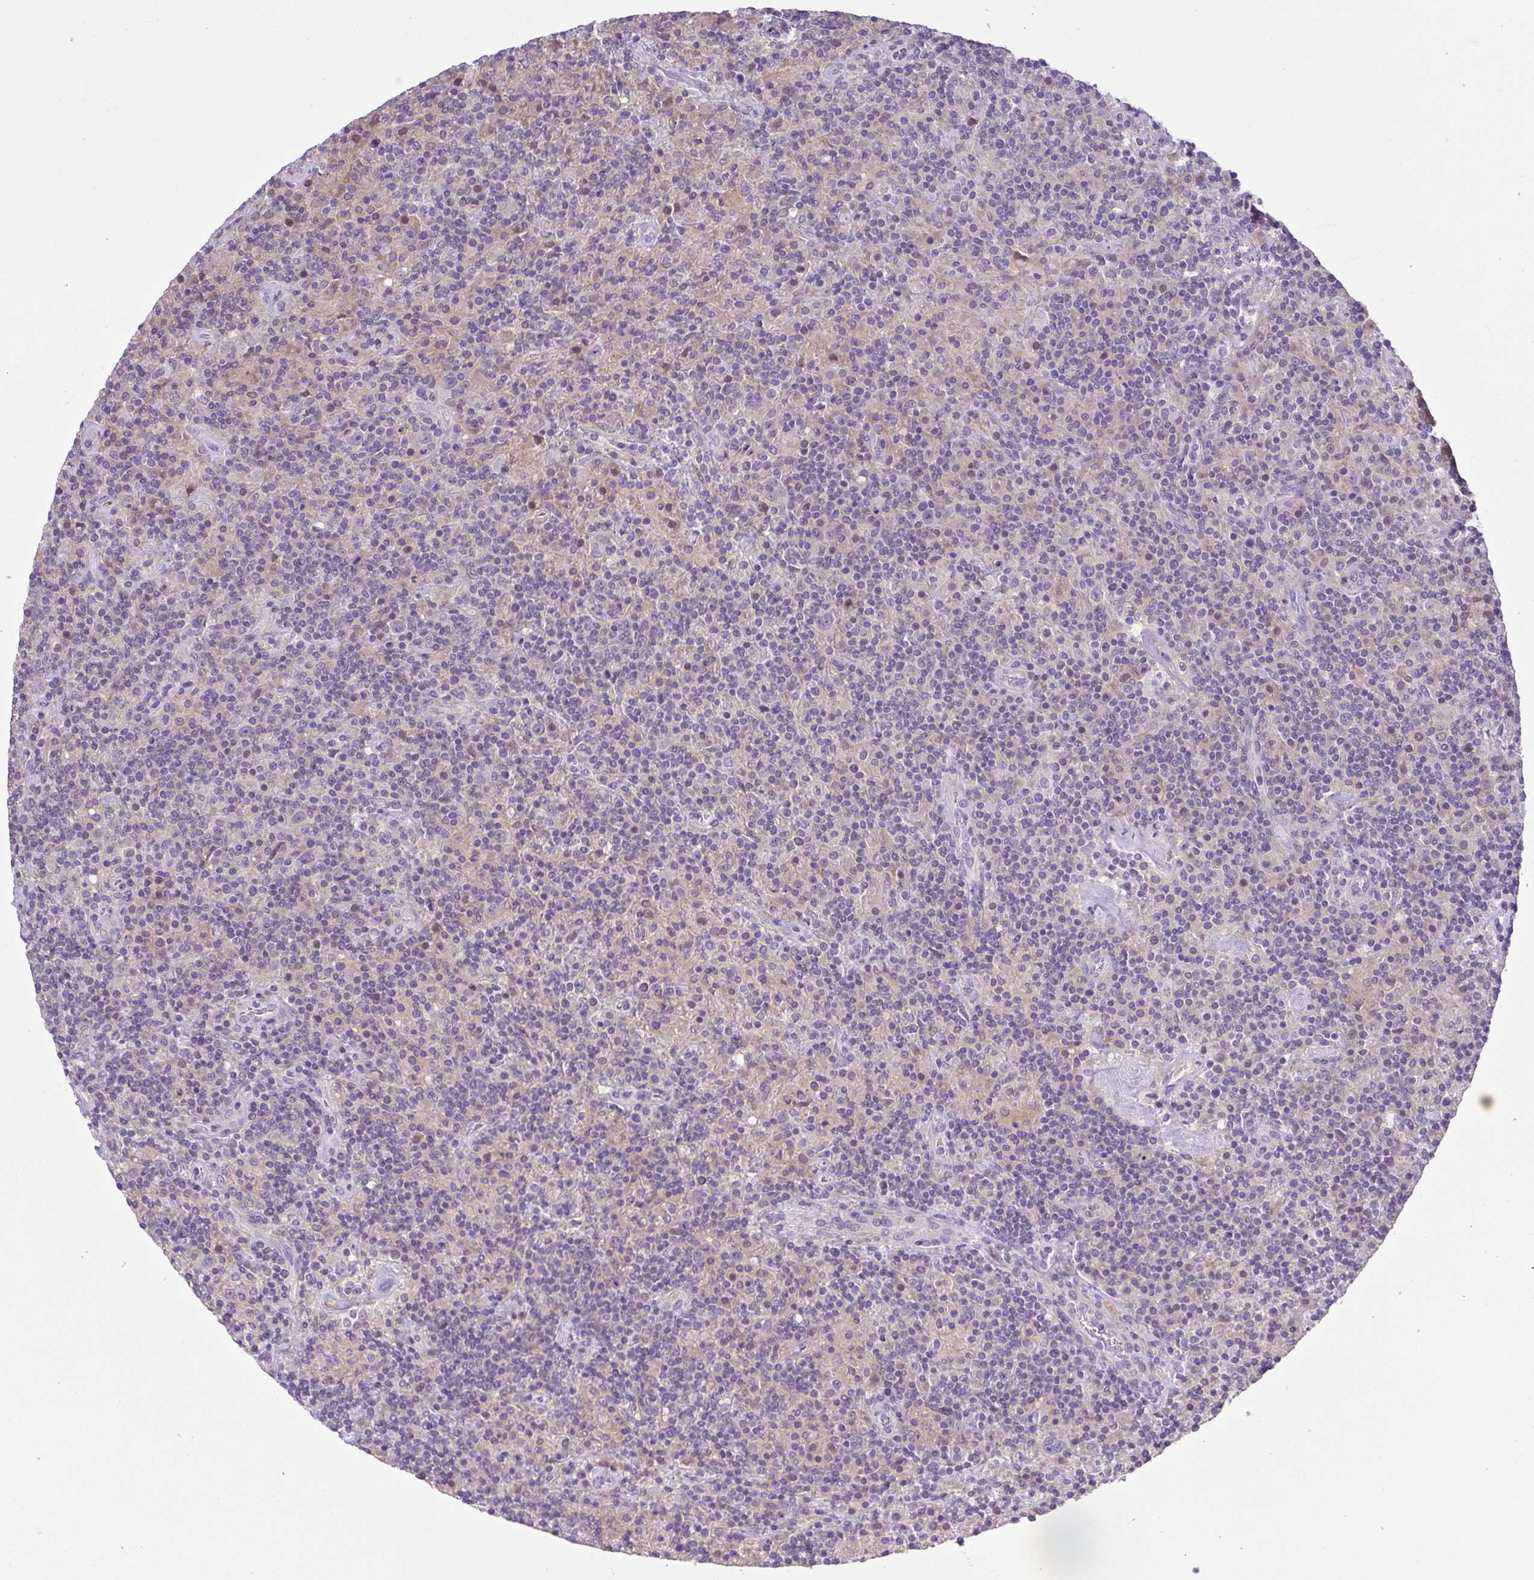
{"staining": {"intensity": "negative", "quantity": "none", "location": "none"}, "tissue": "lymphoma", "cell_type": "Tumor cells", "image_type": "cancer", "snomed": [{"axis": "morphology", "description": "Hodgkin's disease, NOS"}, {"axis": "topography", "description": "Lymph node"}], "caption": "This micrograph is of lymphoma stained with immunohistochemistry to label a protein in brown with the nuclei are counter-stained blue. There is no positivity in tumor cells.", "gene": "PRR14L", "patient": {"sex": "male", "age": 70}}